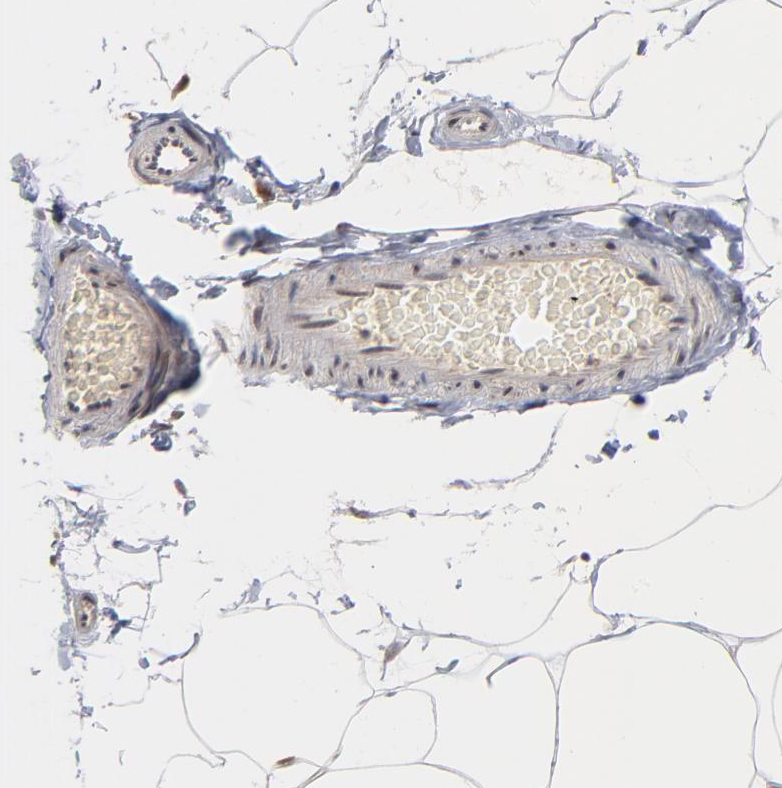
{"staining": {"intensity": "moderate", "quantity": "25%-75%", "location": "nuclear"}, "tissue": "adipose tissue", "cell_type": "Adipocytes", "image_type": "normal", "snomed": [{"axis": "morphology", "description": "Normal tissue, NOS"}, {"axis": "morphology", "description": "Duct carcinoma"}, {"axis": "topography", "description": "Breast"}, {"axis": "topography", "description": "Adipose tissue"}], "caption": "A photomicrograph showing moderate nuclear expression in about 25%-75% of adipocytes in normal adipose tissue, as visualized by brown immunohistochemical staining.", "gene": "ZNF419", "patient": {"sex": "female", "age": 37}}